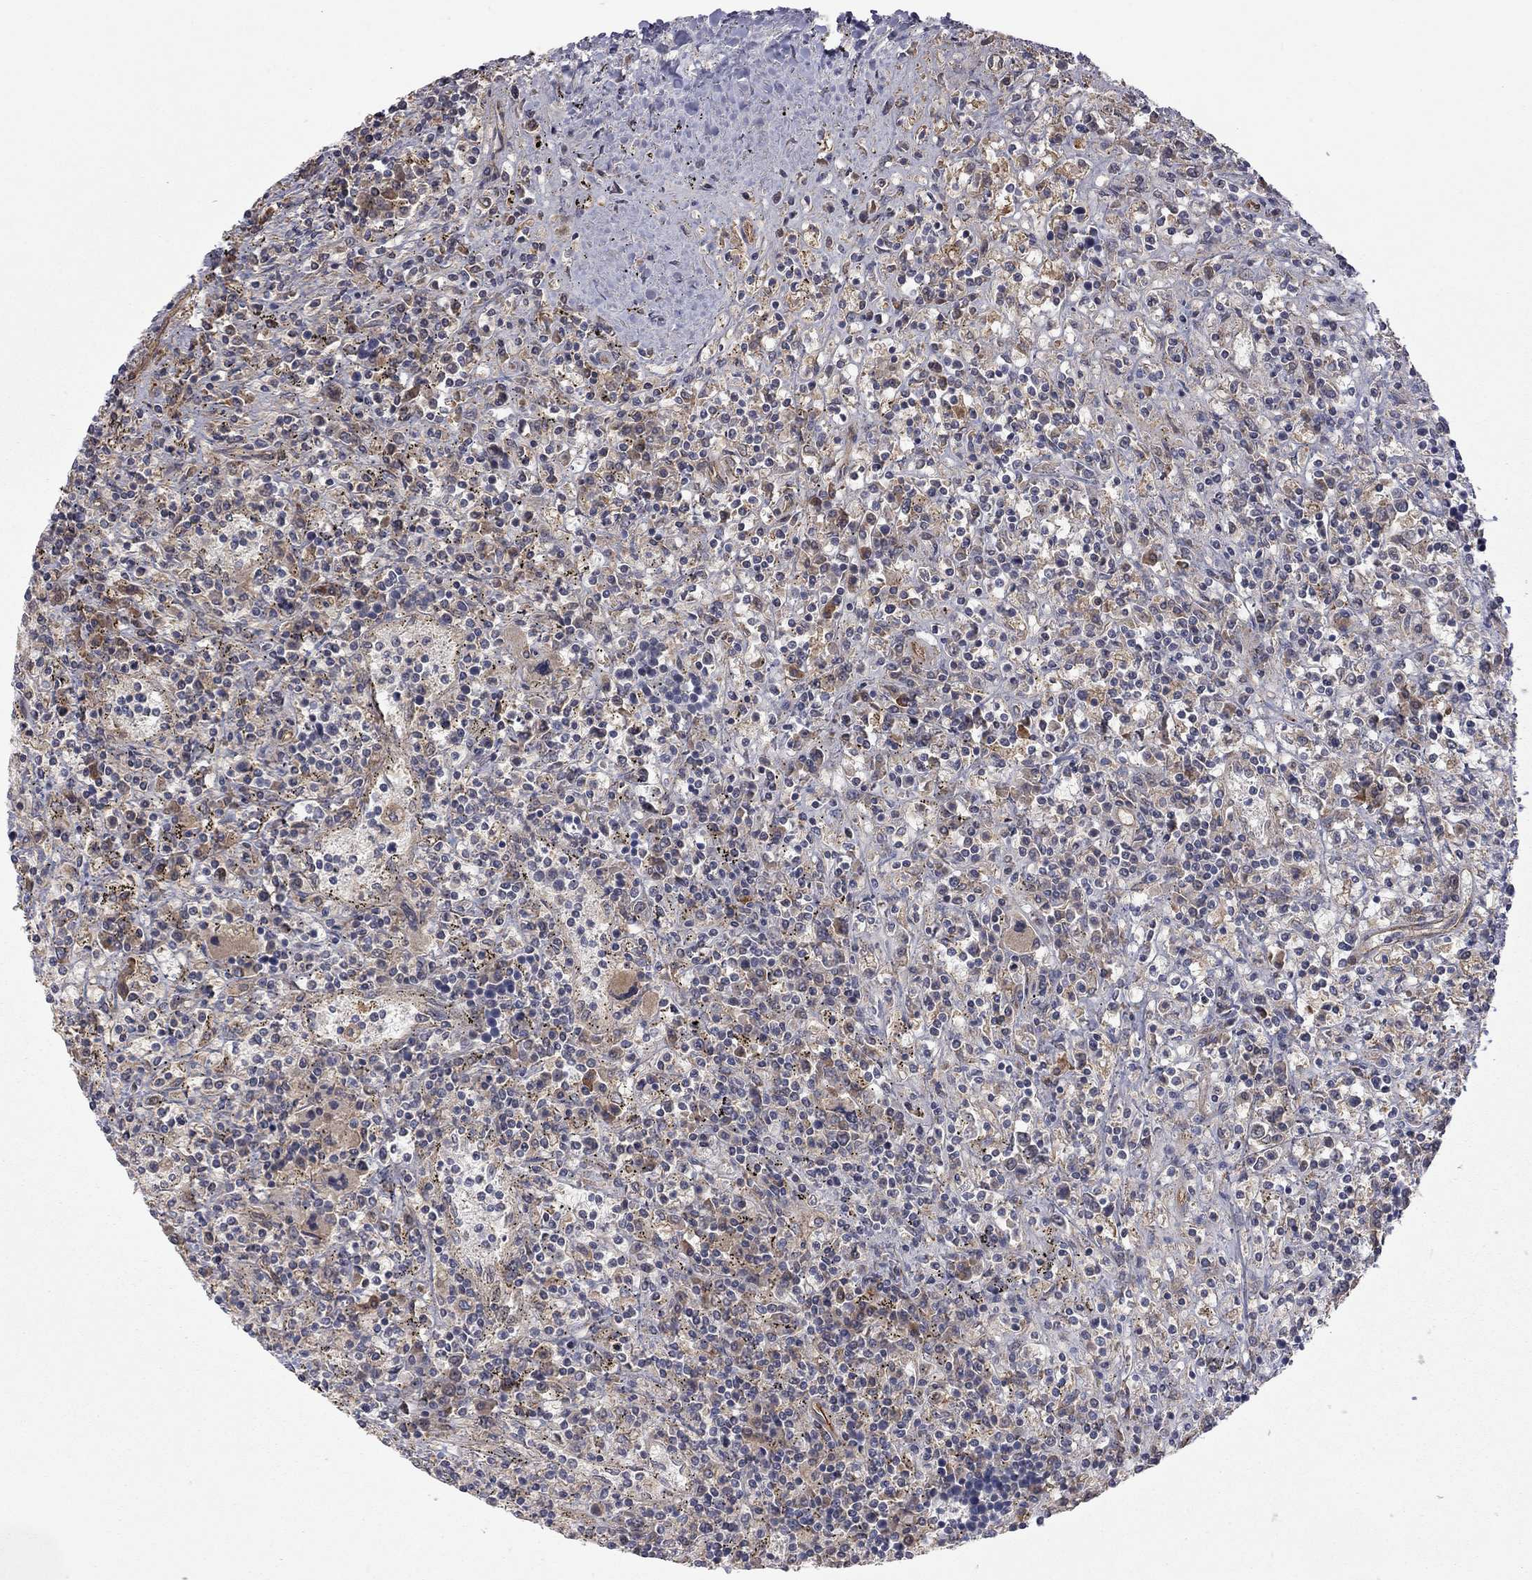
{"staining": {"intensity": "negative", "quantity": "none", "location": "none"}, "tissue": "lymphoma", "cell_type": "Tumor cells", "image_type": "cancer", "snomed": [{"axis": "morphology", "description": "Malignant lymphoma, non-Hodgkin's type, Low grade"}, {"axis": "topography", "description": "Spleen"}], "caption": "DAB (3,3'-diaminobenzidine) immunohistochemical staining of human malignant lymphoma, non-Hodgkin's type (low-grade) demonstrates no significant positivity in tumor cells.", "gene": "EXOC3L2", "patient": {"sex": "male", "age": 62}}